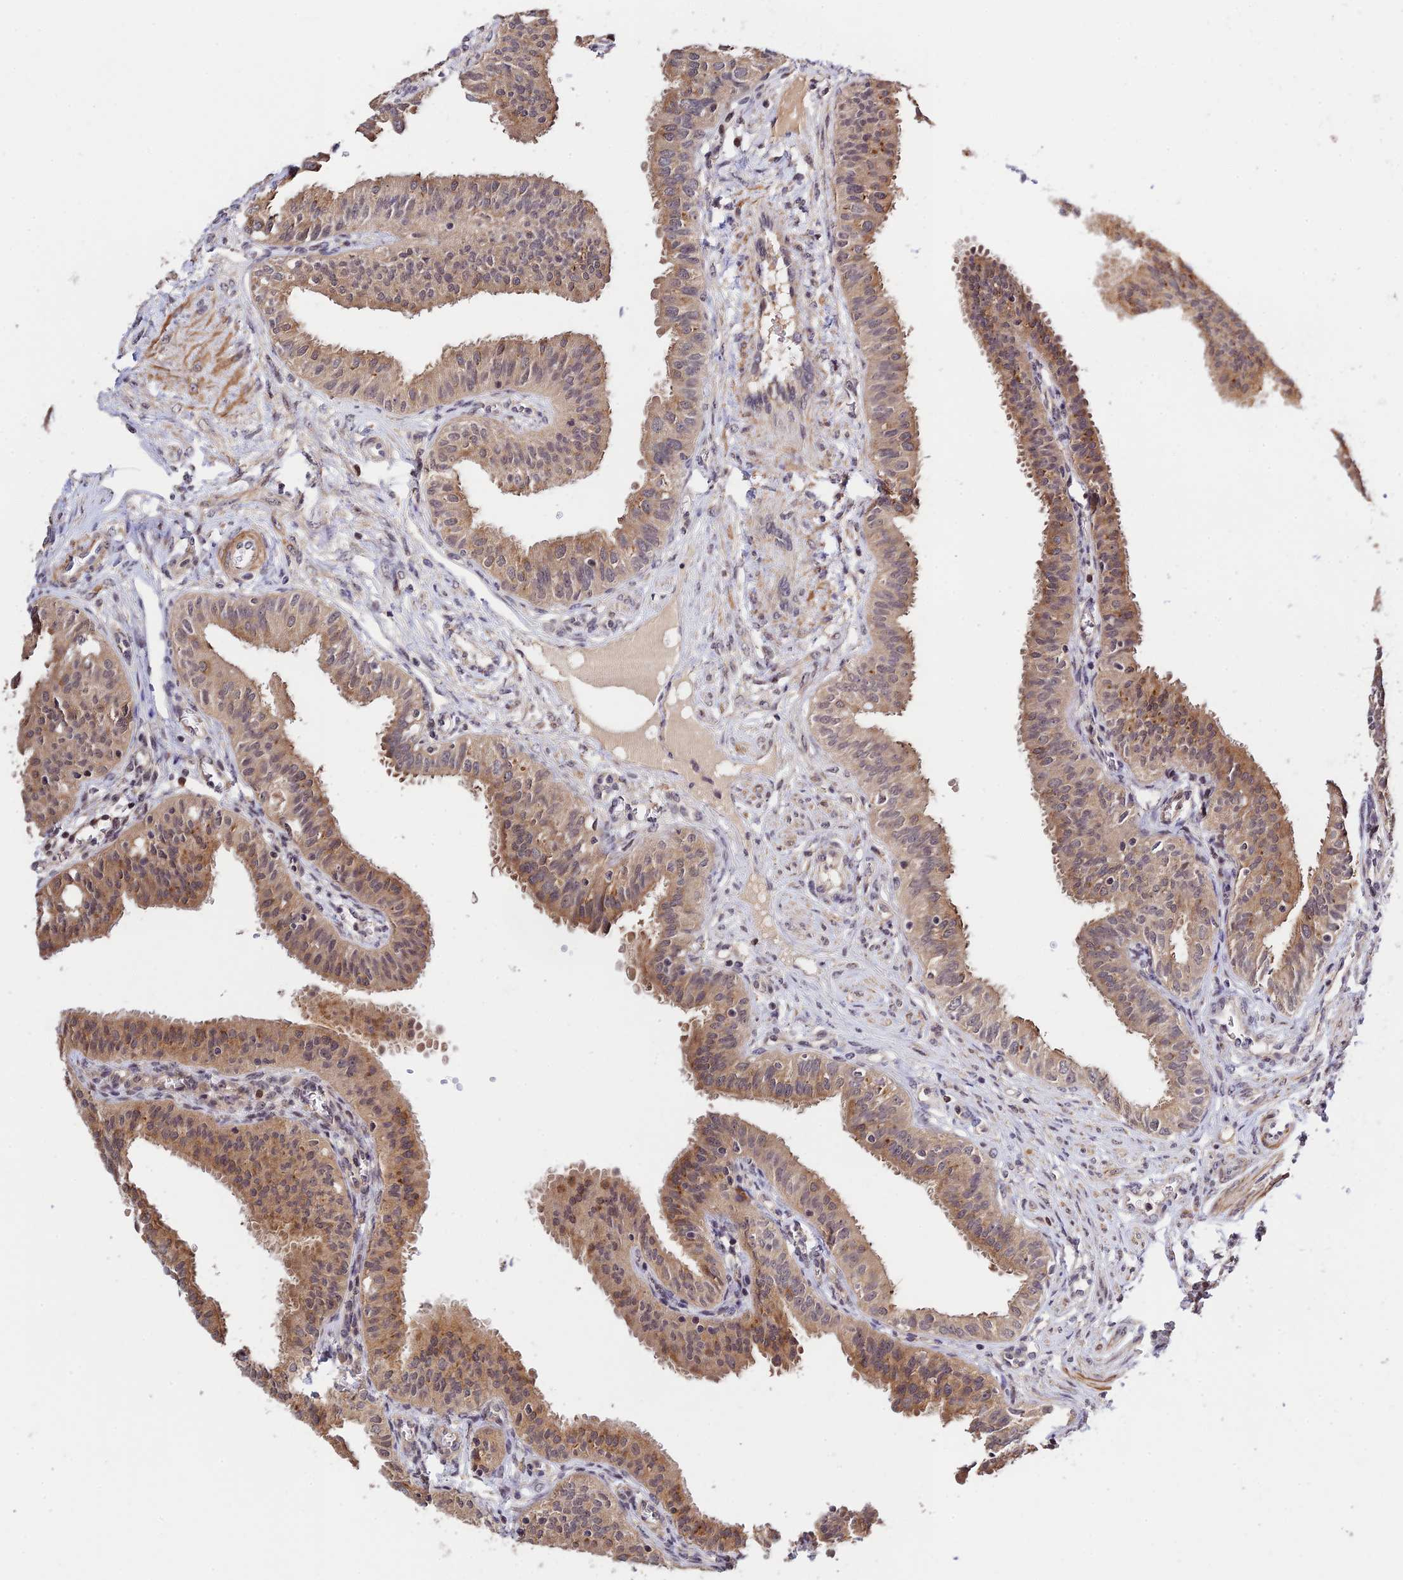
{"staining": {"intensity": "moderate", "quantity": ">75%", "location": "cytoplasmic/membranous"}, "tissue": "fallopian tube", "cell_type": "Glandular cells", "image_type": "normal", "snomed": [{"axis": "morphology", "description": "Normal tissue, NOS"}, {"axis": "topography", "description": "Fallopian tube"}, {"axis": "topography", "description": "Ovary"}], "caption": "A brown stain labels moderate cytoplasmic/membranous staining of a protein in glandular cells of unremarkable human fallopian tube. (Stains: DAB (3,3'-diaminobenzidine) in brown, nuclei in blue, Microscopy: brightfield microscopy at high magnification).", "gene": "CWH43", "patient": {"sex": "female", "age": 42}}